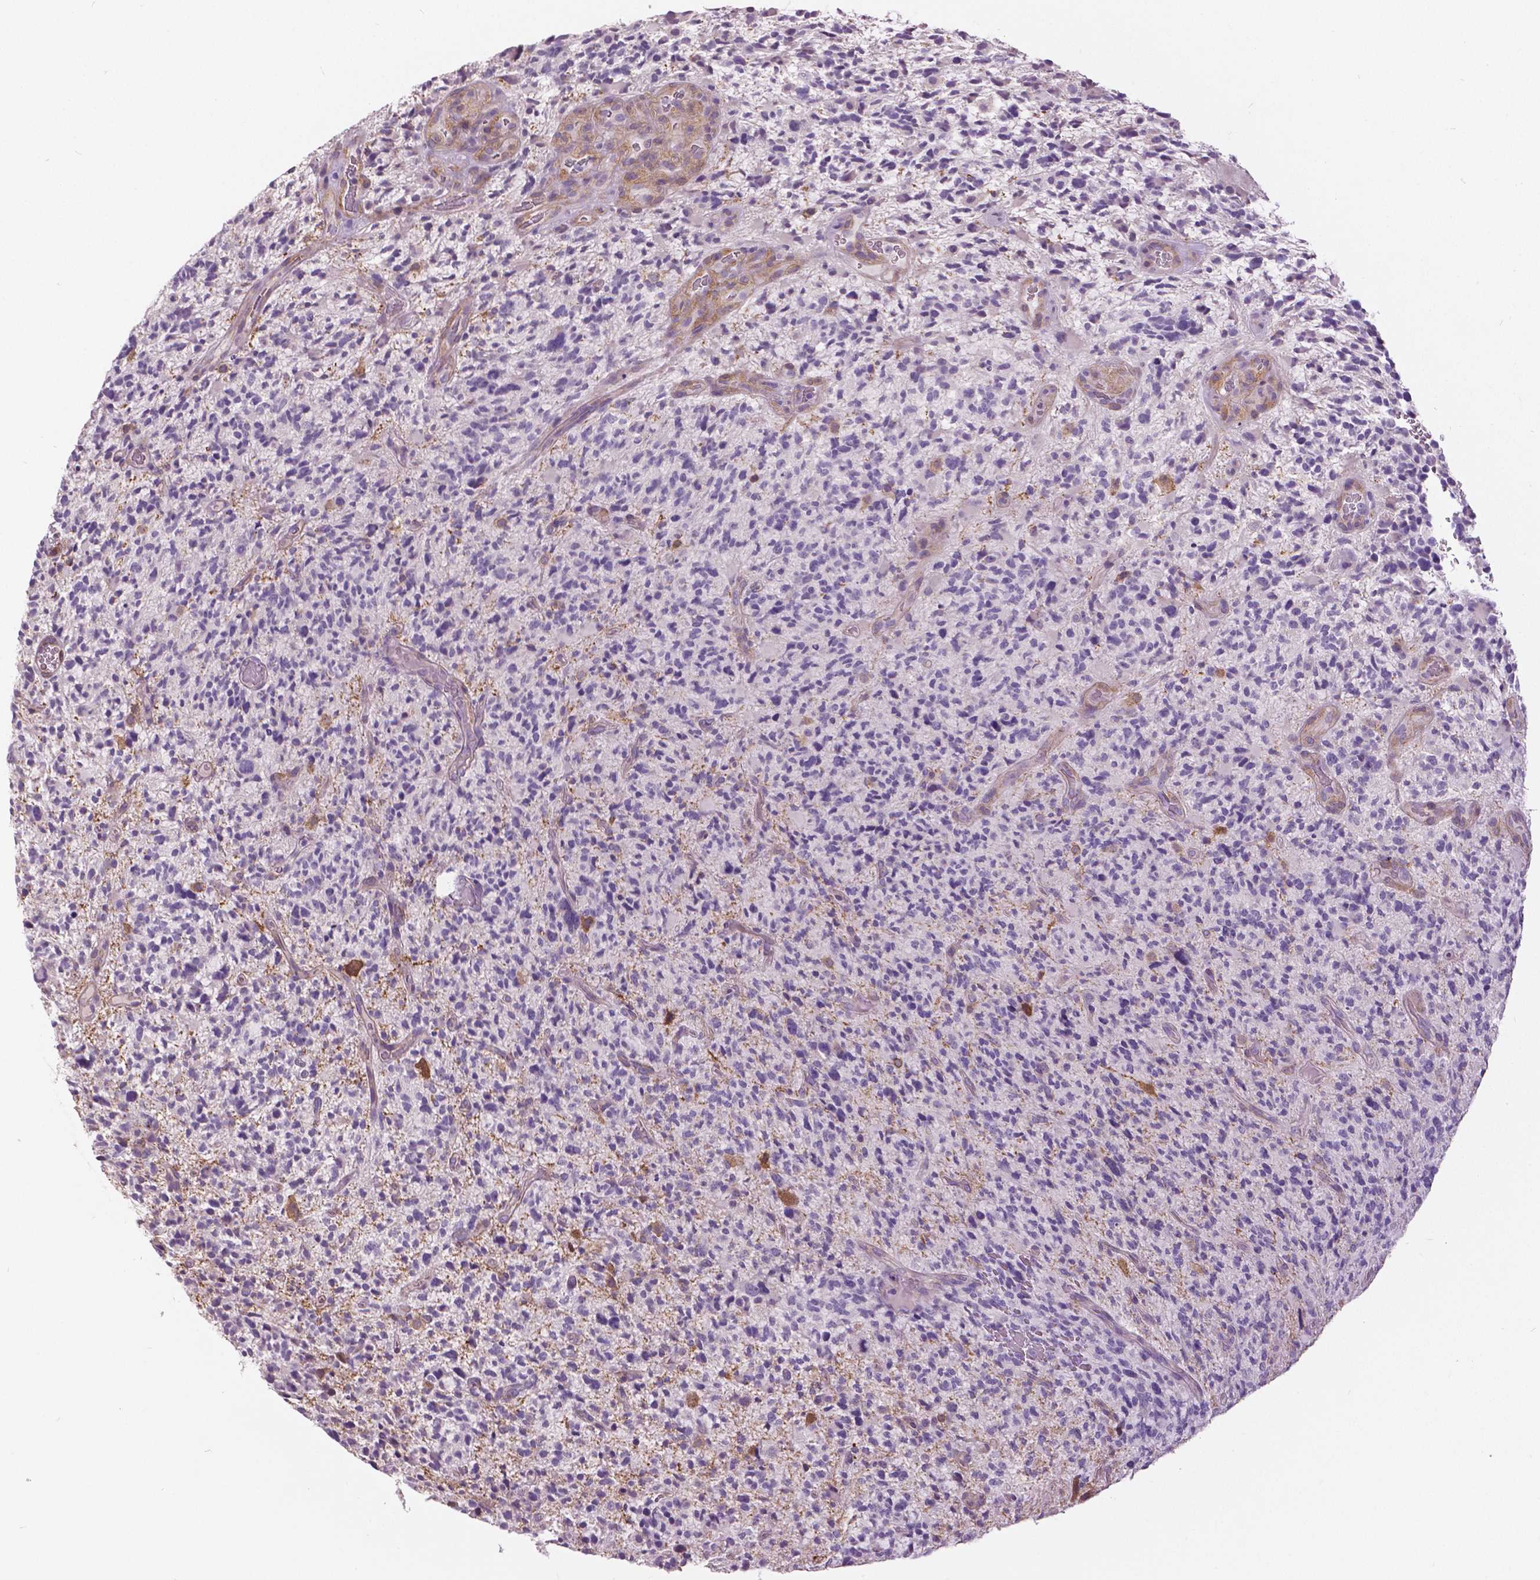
{"staining": {"intensity": "negative", "quantity": "none", "location": "none"}, "tissue": "glioma", "cell_type": "Tumor cells", "image_type": "cancer", "snomed": [{"axis": "morphology", "description": "Glioma, malignant, High grade"}, {"axis": "topography", "description": "Brain"}], "caption": "An image of human glioma is negative for staining in tumor cells.", "gene": "GRIN2A", "patient": {"sex": "female", "age": 71}}